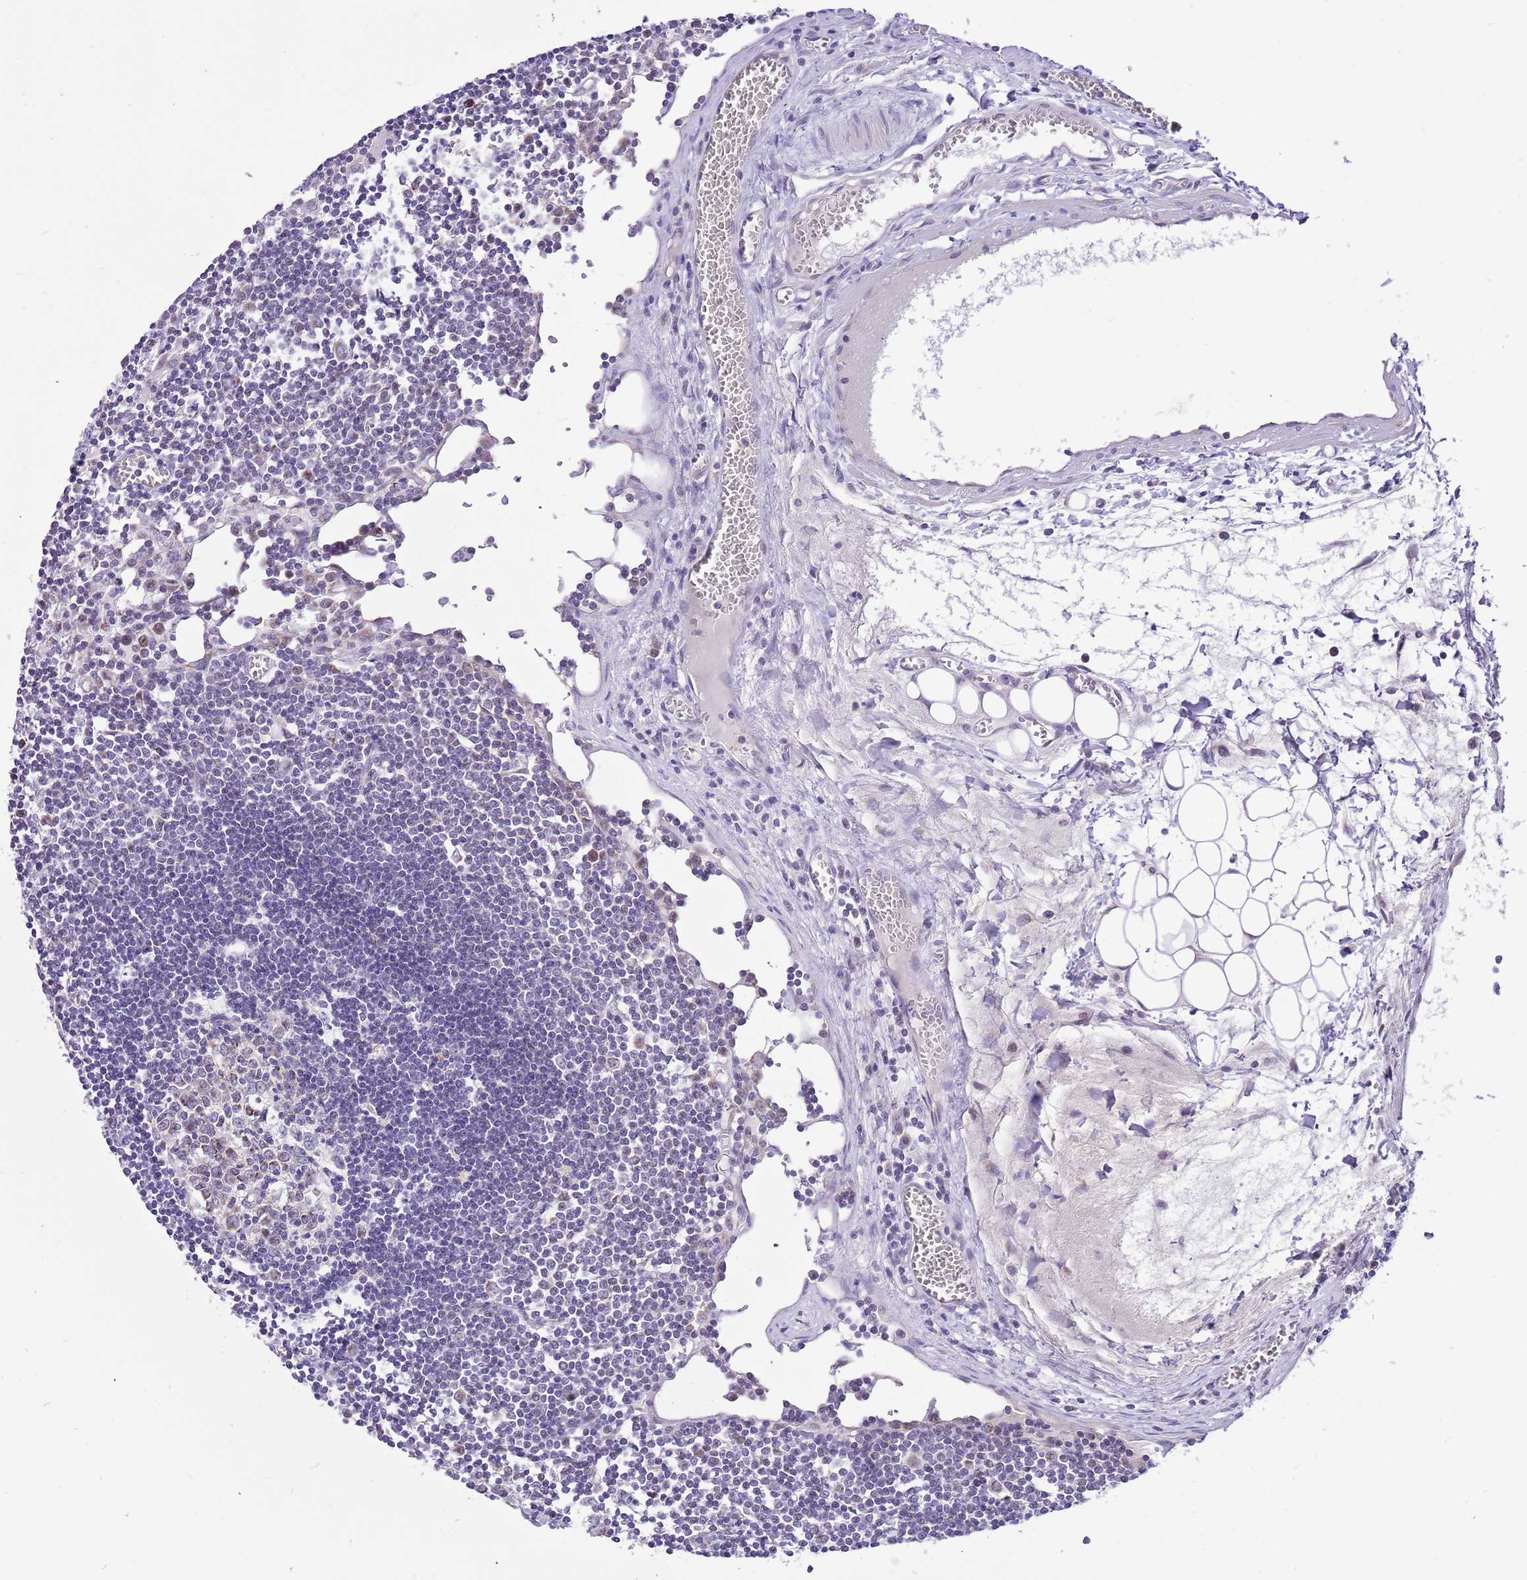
{"staining": {"intensity": "negative", "quantity": "none", "location": "none"}, "tissue": "lymph node", "cell_type": "Germinal center cells", "image_type": "normal", "snomed": [{"axis": "morphology", "description": "Normal tissue, NOS"}, {"axis": "topography", "description": "Lymph node"}], "caption": "Immunohistochemistry (IHC) of normal lymph node demonstrates no staining in germinal center cells. The staining was performed using DAB (3,3'-diaminobenzidine) to visualize the protein expression in brown, while the nuclei were stained in blue with hematoxylin (Magnification: 20x).", "gene": "COX17", "patient": {"sex": "female", "age": 11}}